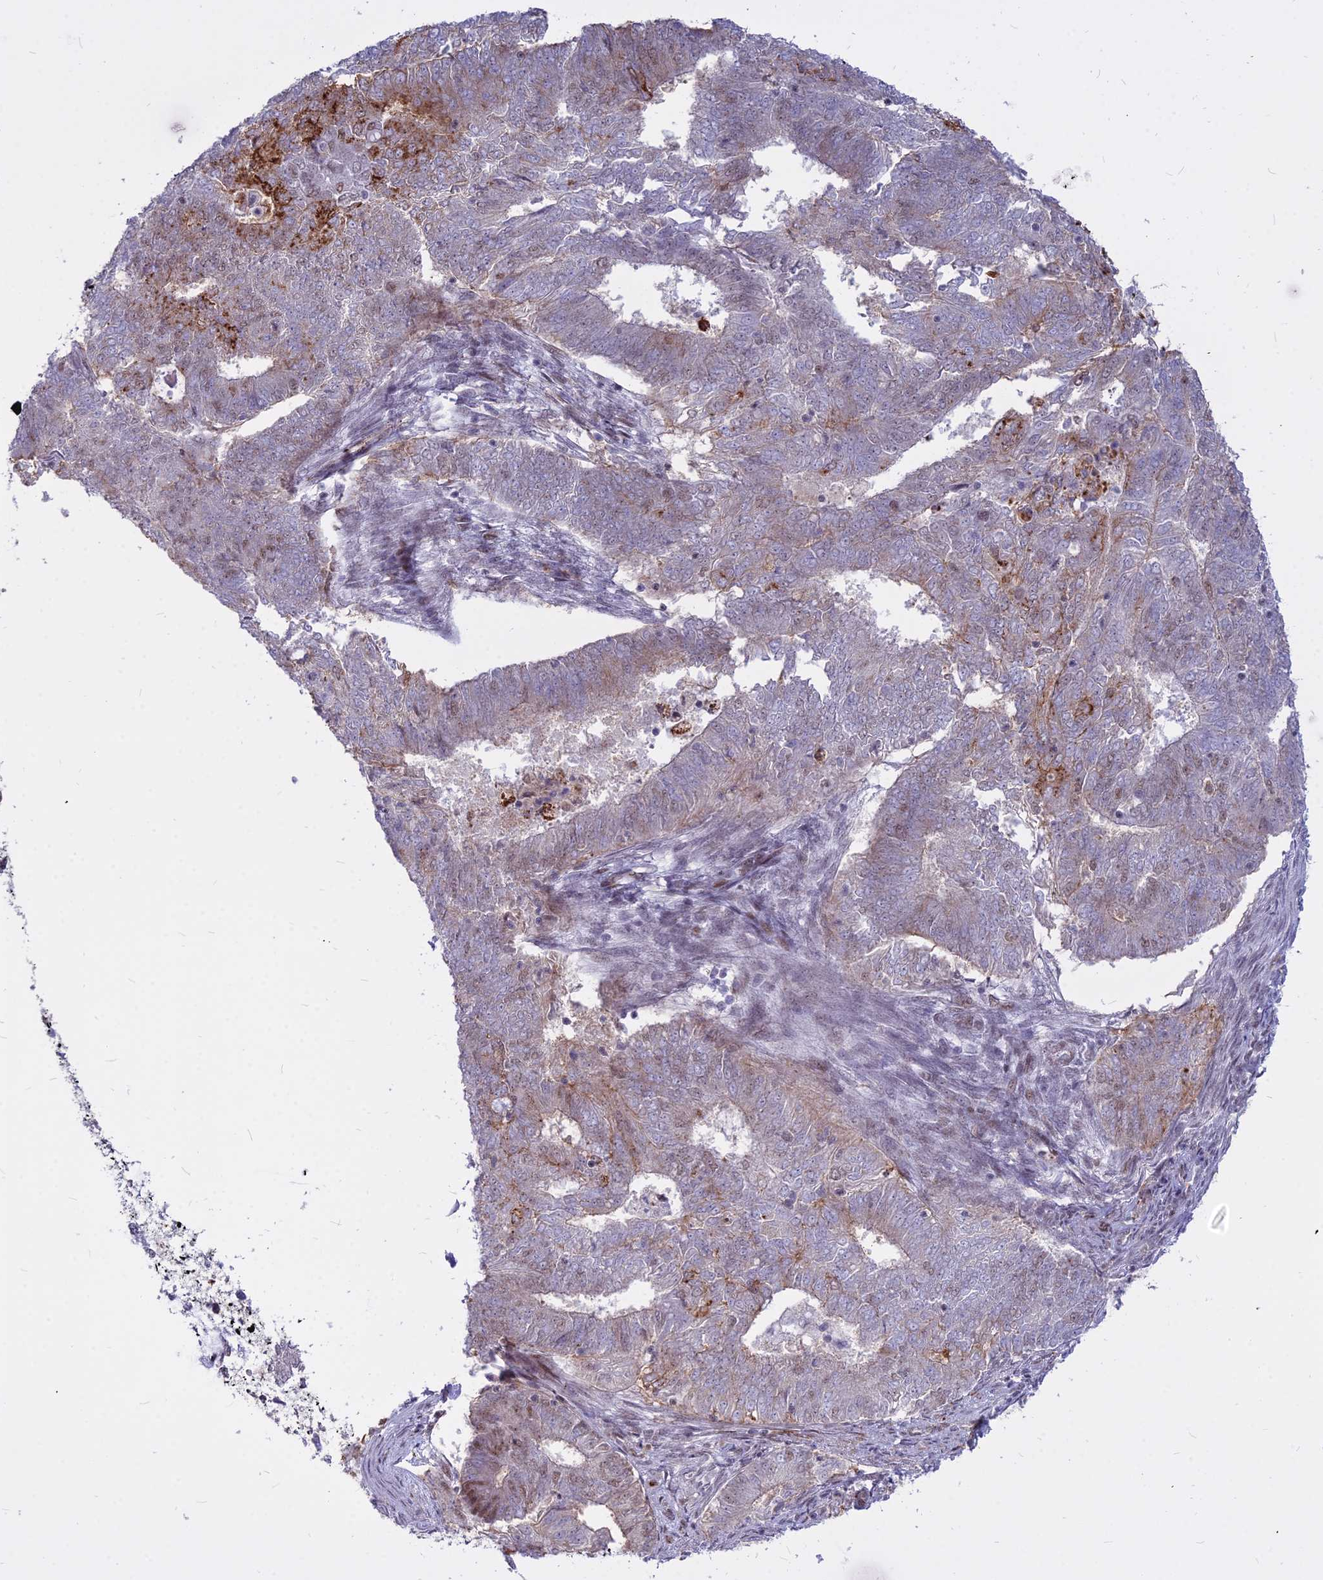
{"staining": {"intensity": "moderate", "quantity": "<25%", "location": "cytoplasmic/membranous"}, "tissue": "endometrial cancer", "cell_type": "Tumor cells", "image_type": "cancer", "snomed": [{"axis": "morphology", "description": "Adenocarcinoma, NOS"}, {"axis": "topography", "description": "Endometrium"}], "caption": "Endometrial adenocarcinoma tissue reveals moderate cytoplasmic/membranous expression in about <25% of tumor cells, visualized by immunohistochemistry.", "gene": "ALG10", "patient": {"sex": "female", "age": 62}}